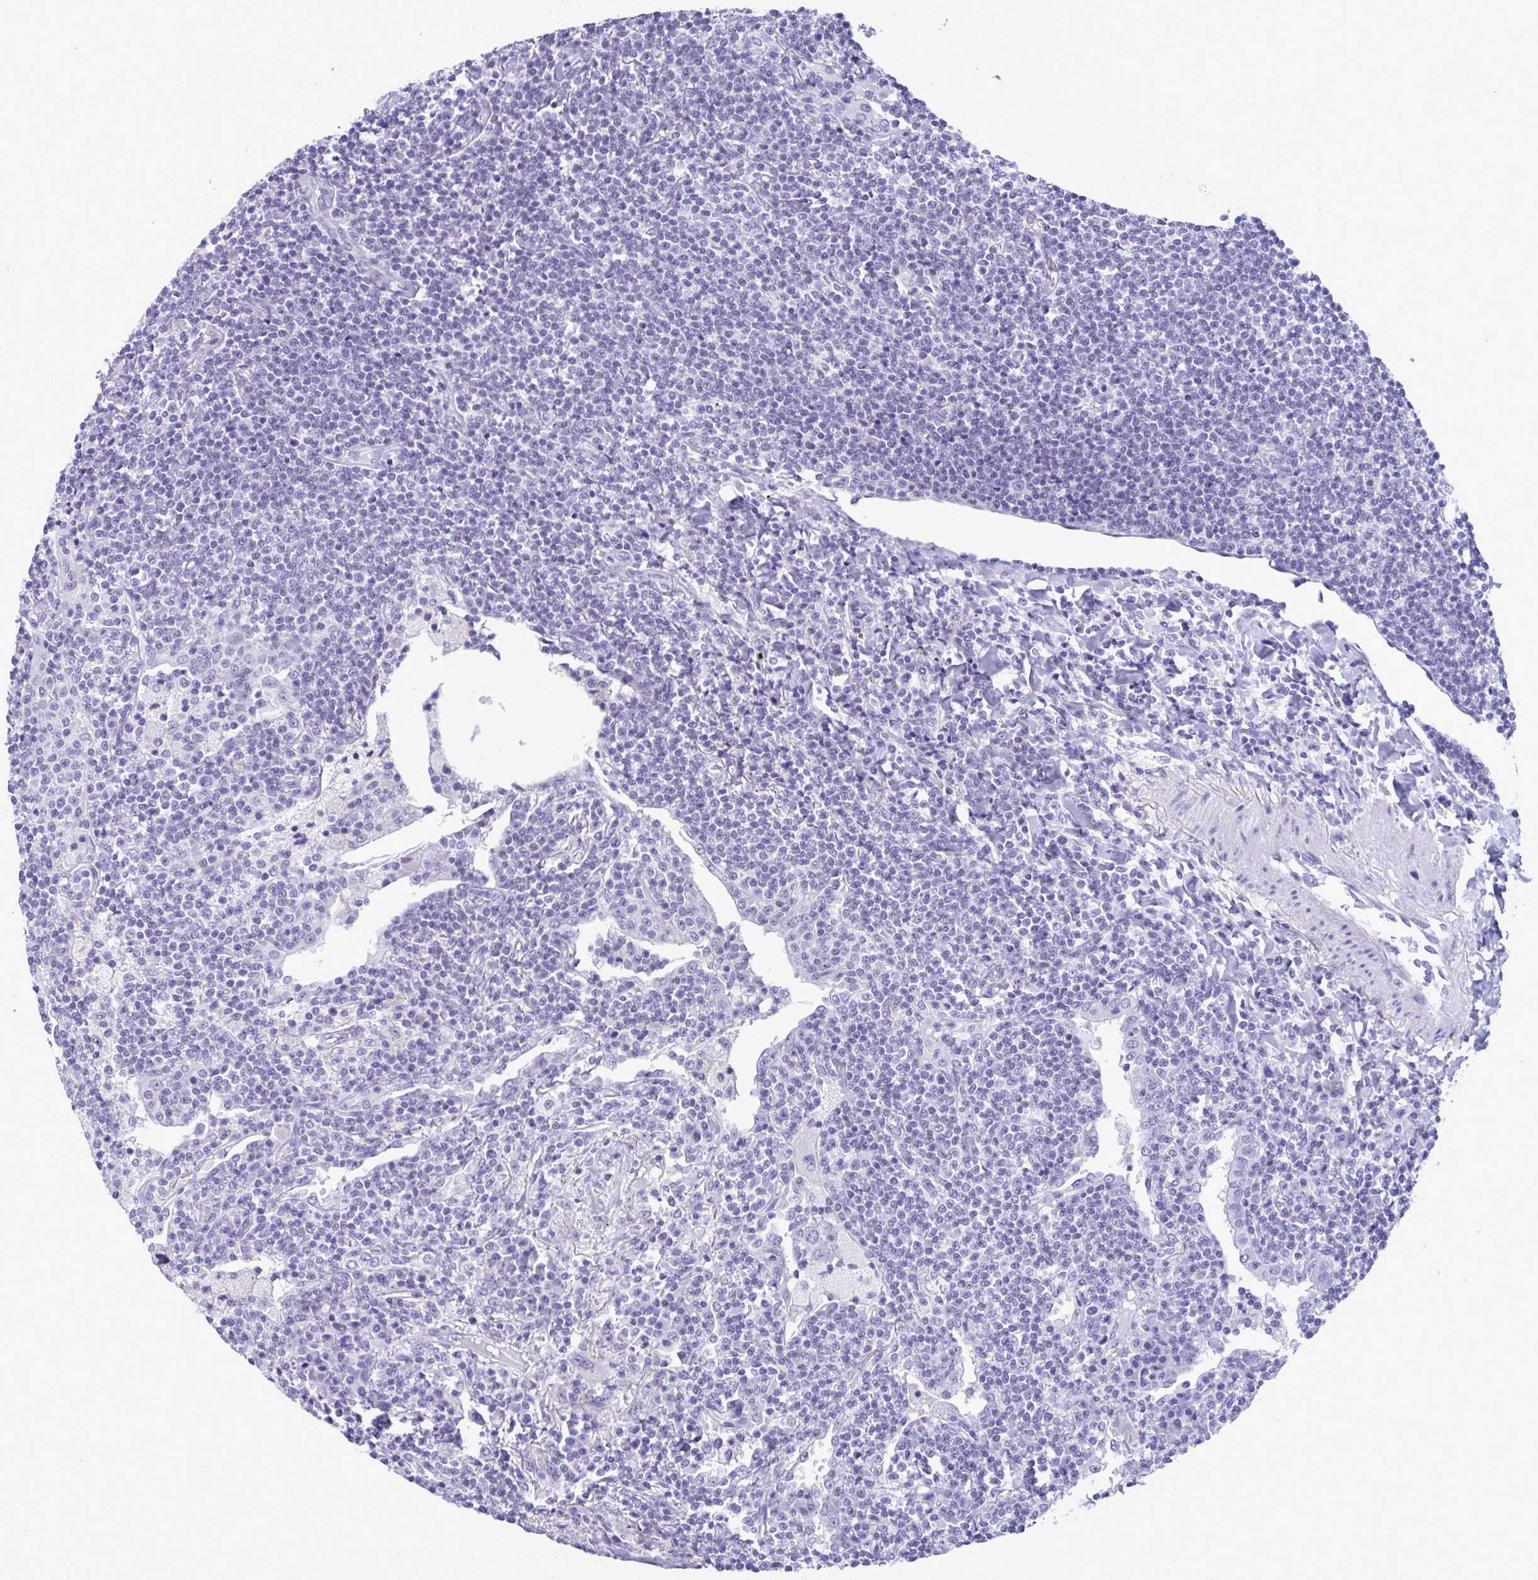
{"staining": {"intensity": "negative", "quantity": "none", "location": "none"}, "tissue": "lymphoma", "cell_type": "Tumor cells", "image_type": "cancer", "snomed": [{"axis": "morphology", "description": "Malignant lymphoma, non-Hodgkin's type, Low grade"}, {"axis": "topography", "description": "Lung"}], "caption": "This is an IHC photomicrograph of human lymphoma. There is no expression in tumor cells.", "gene": "MPLKIP", "patient": {"sex": "female", "age": 71}}